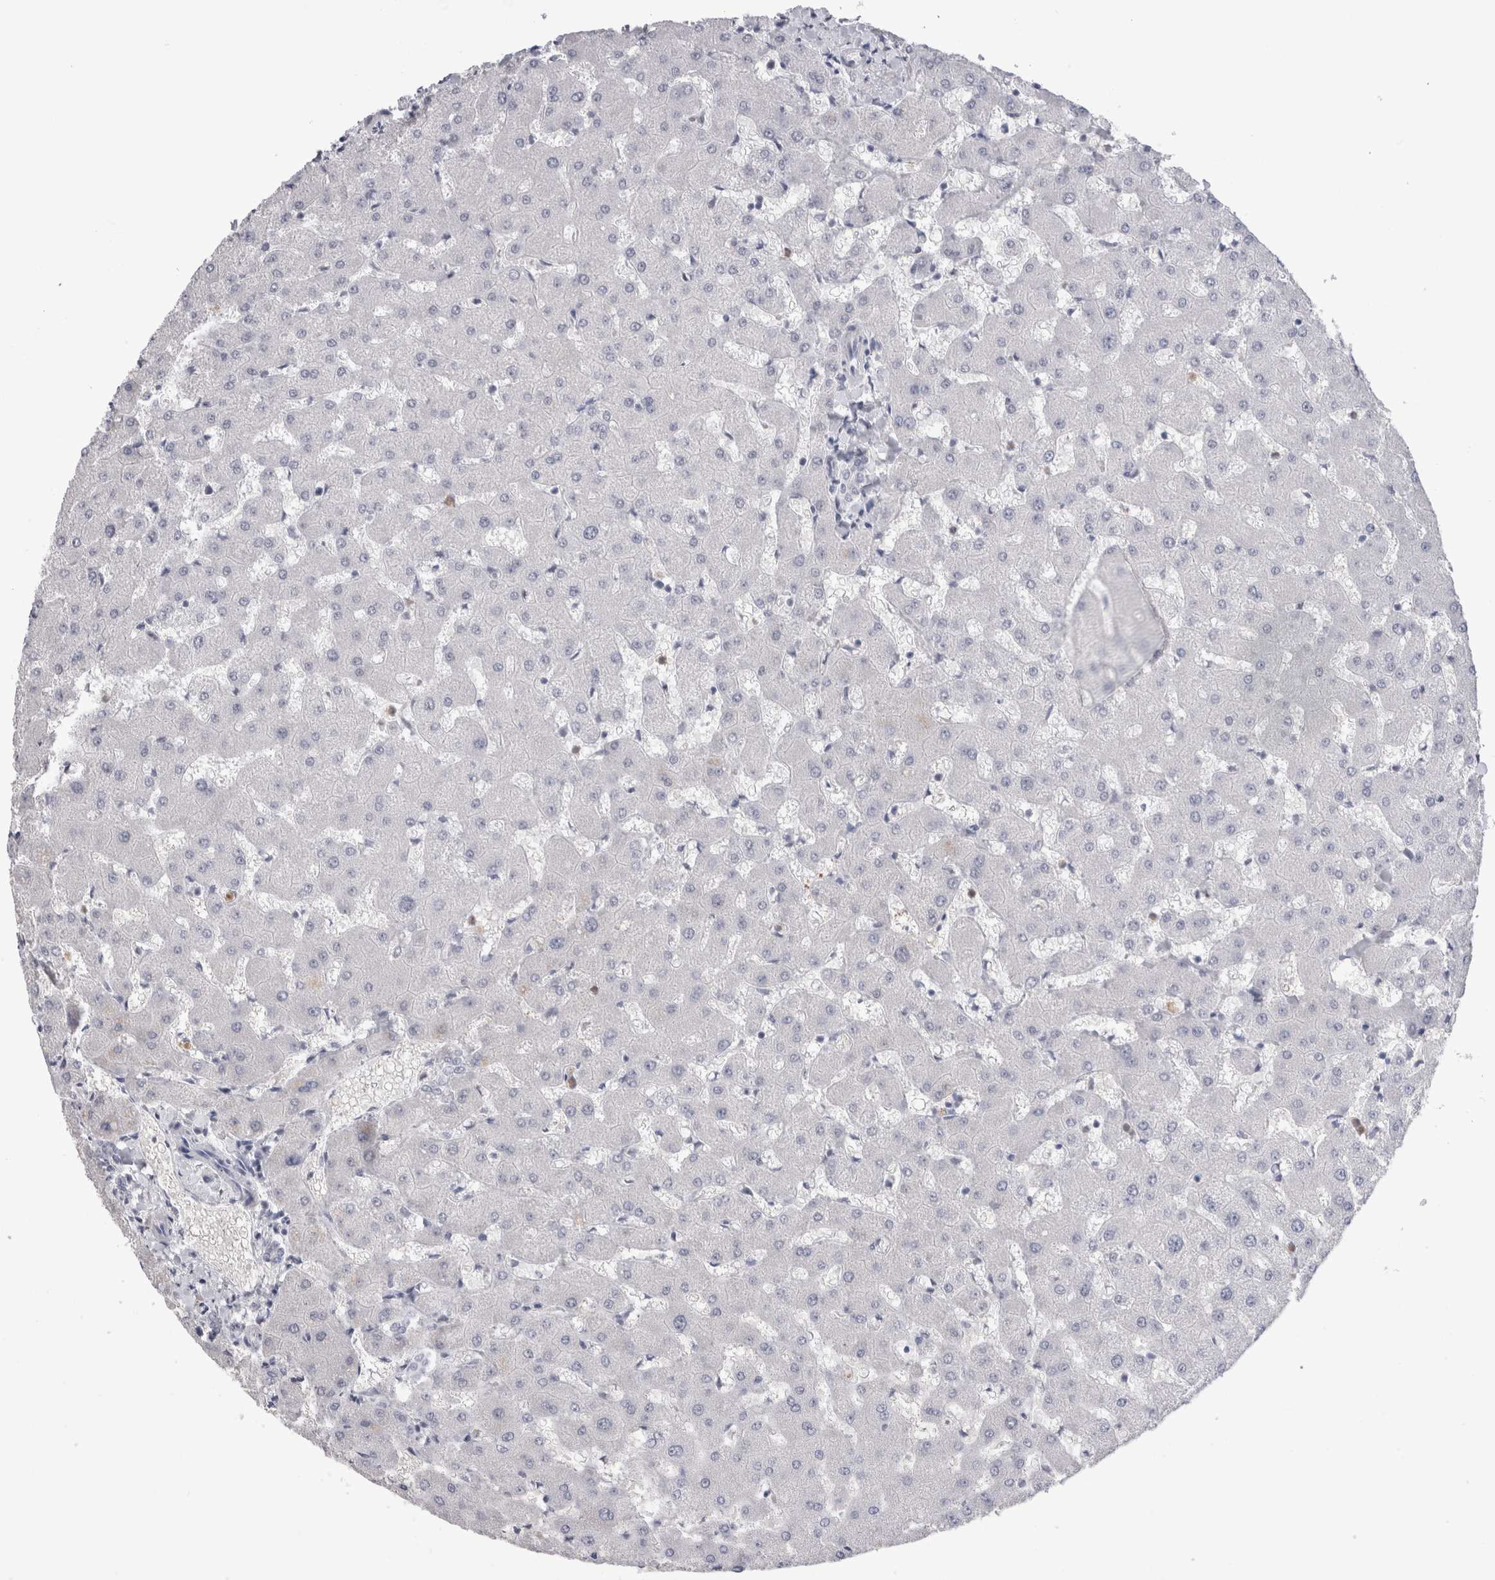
{"staining": {"intensity": "weak", "quantity": "25%-75%", "location": "nuclear"}, "tissue": "liver", "cell_type": "Cholangiocytes", "image_type": "normal", "snomed": [{"axis": "morphology", "description": "Normal tissue, NOS"}, {"axis": "topography", "description": "Liver"}], "caption": "DAB immunohistochemical staining of unremarkable liver demonstrates weak nuclear protein positivity in approximately 25%-75% of cholangiocytes.", "gene": "RBM6", "patient": {"sex": "female", "age": 63}}